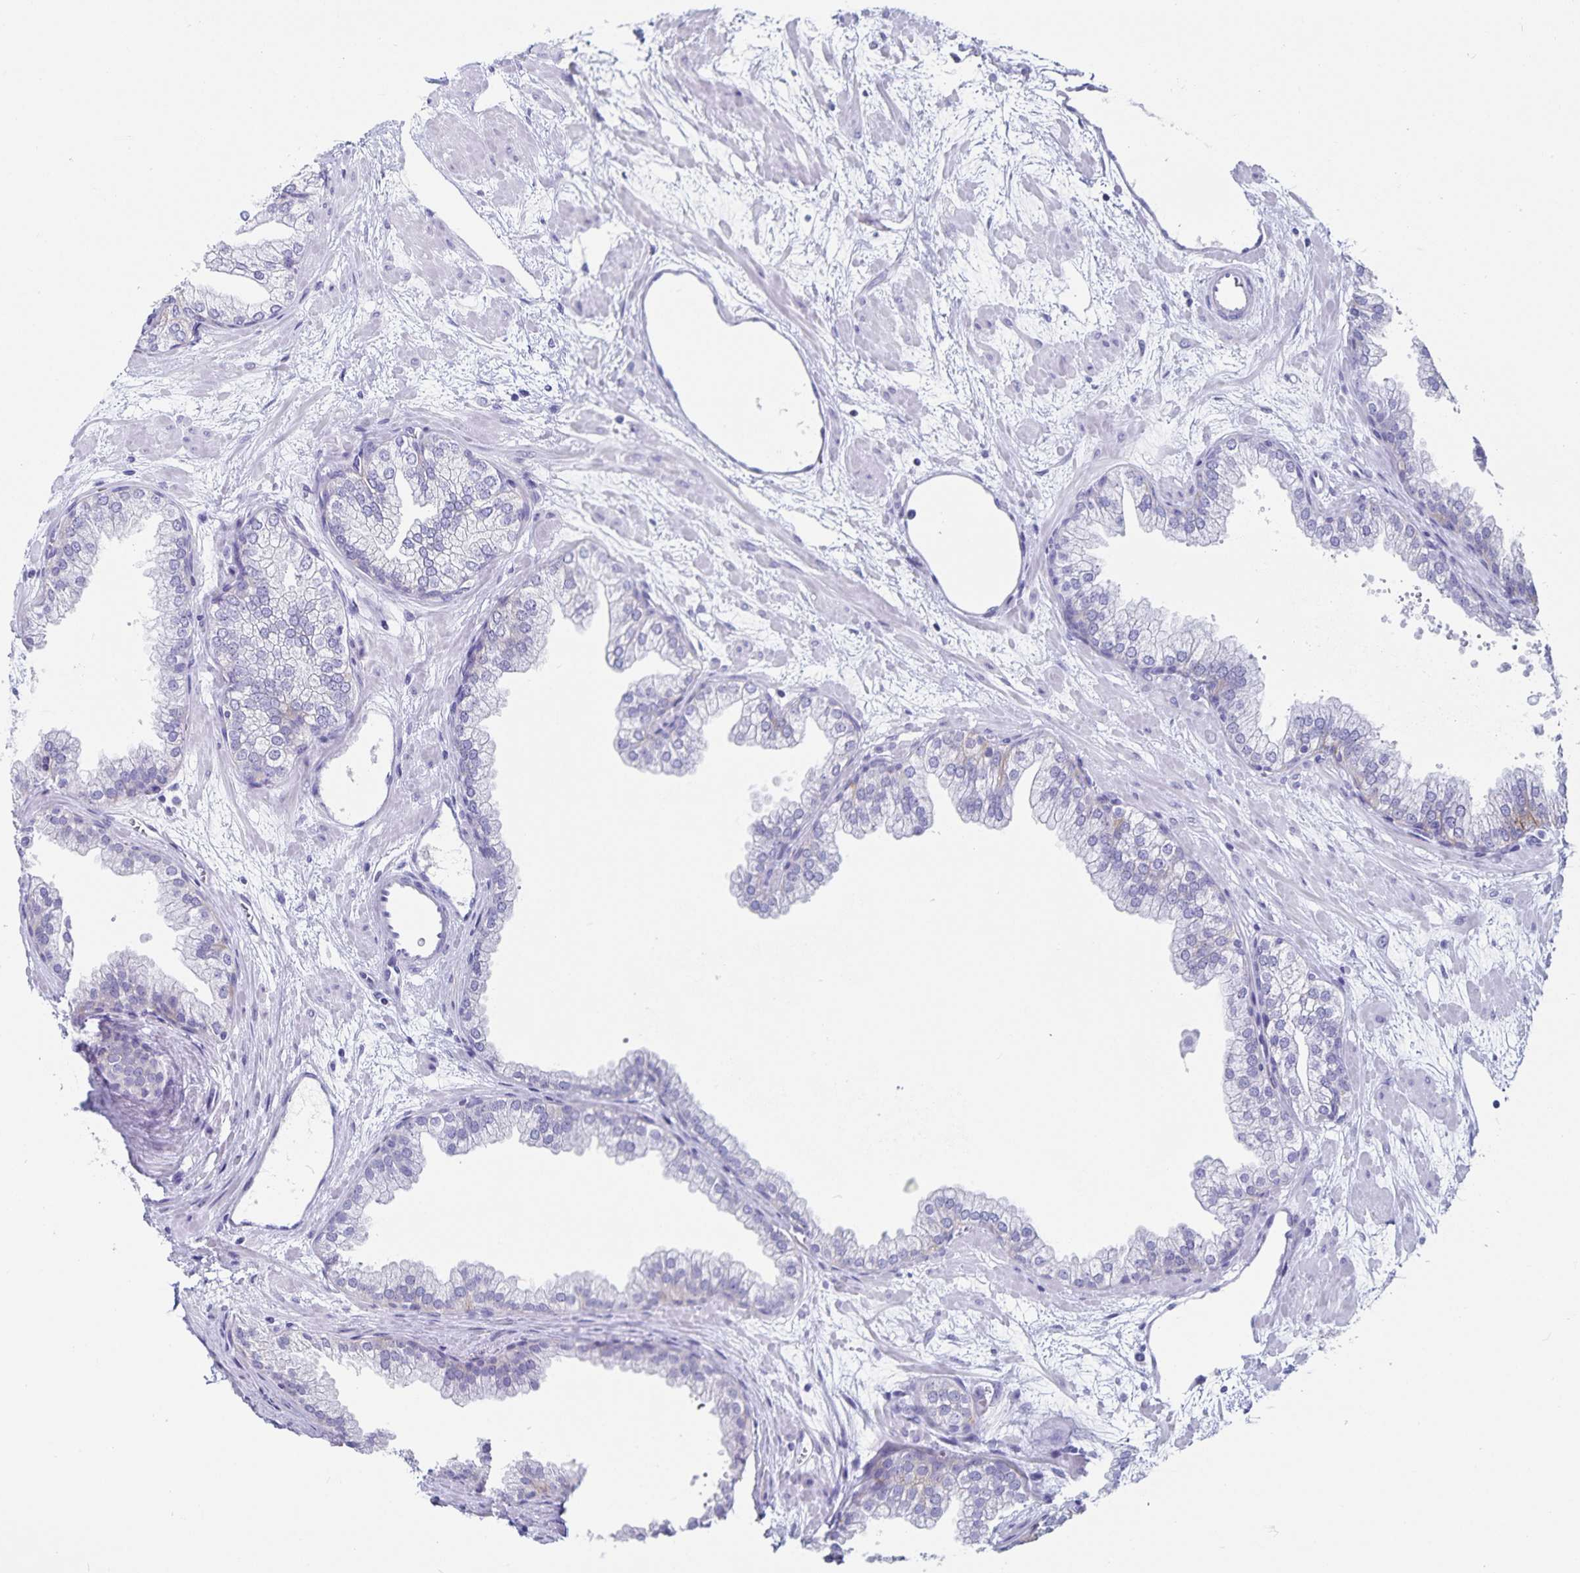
{"staining": {"intensity": "negative", "quantity": "none", "location": "none"}, "tissue": "prostate", "cell_type": "Glandular cells", "image_type": "normal", "snomed": [{"axis": "morphology", "description": "Normal tissue, NOS"}, {"axis": "topography", "description": "Prostate"}], "caption": "Glandular cells show no significant expression in benign prostate. (Brightfield microscopy of DAB IHC at high magnification).", "gene": "C19orf73", "patient": {"sex": "male", "age": 37}}